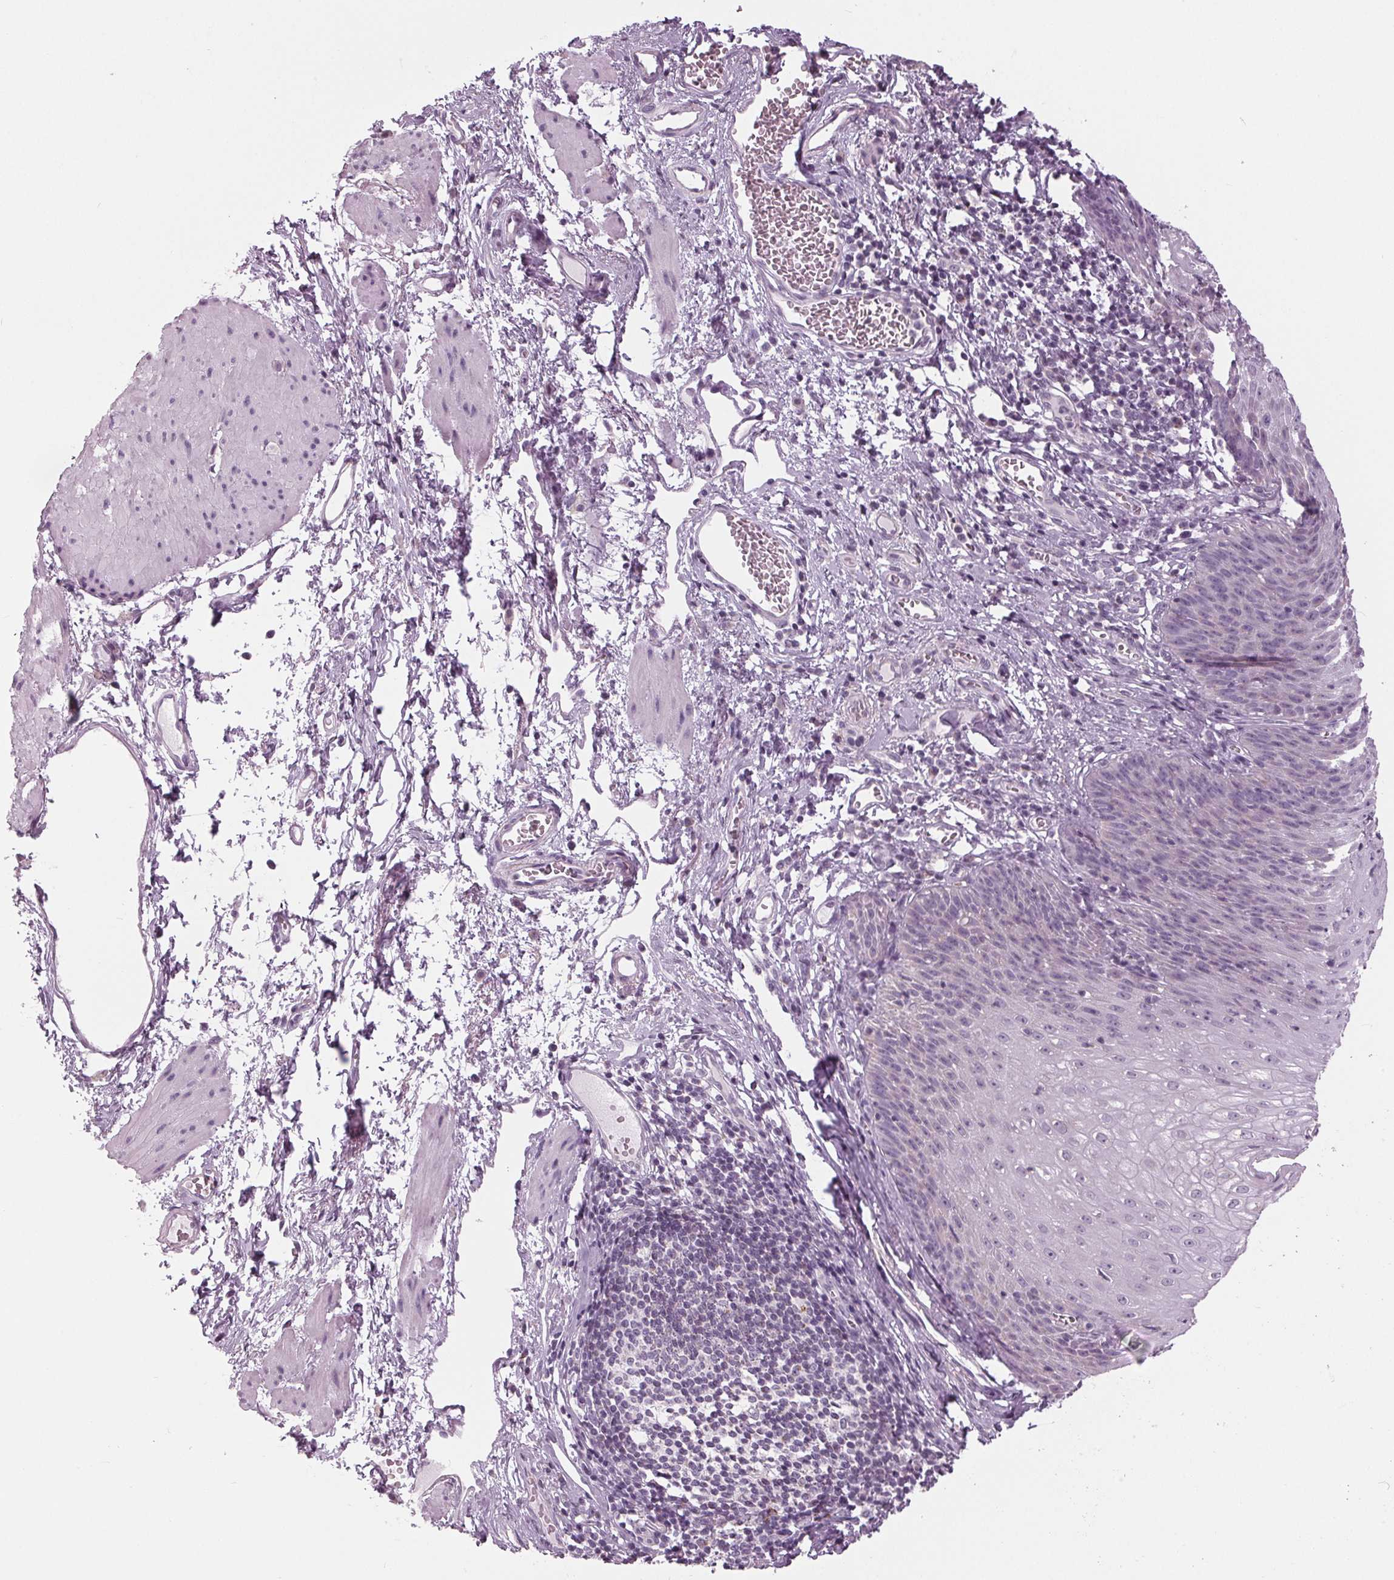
{"staining": {"intensity": "negative", "quantity": "none", "location": "none"}, "tissue": "esophagus", "cell_type": "Squamous epithelial cells", "image_type": "normal", "snomed": [{"axis": "morphology", "description": "Normal tissue, NOS"}, {"axis": "topography", "description": "Esophagus"}], "caption": "Immunohistochemical staining of unremarkable esophagus shows no significant positivity in squamous epithelial cells. (Stains: DAB (3,3'-diaminobenzidine) immunohistochemistry (IHC) with hematoxylin counter stain, Microscopy: brightfield microscopy at high magnification).", "gene": "SAMD4A", "patient": {"sex": "male", "age": 72}}